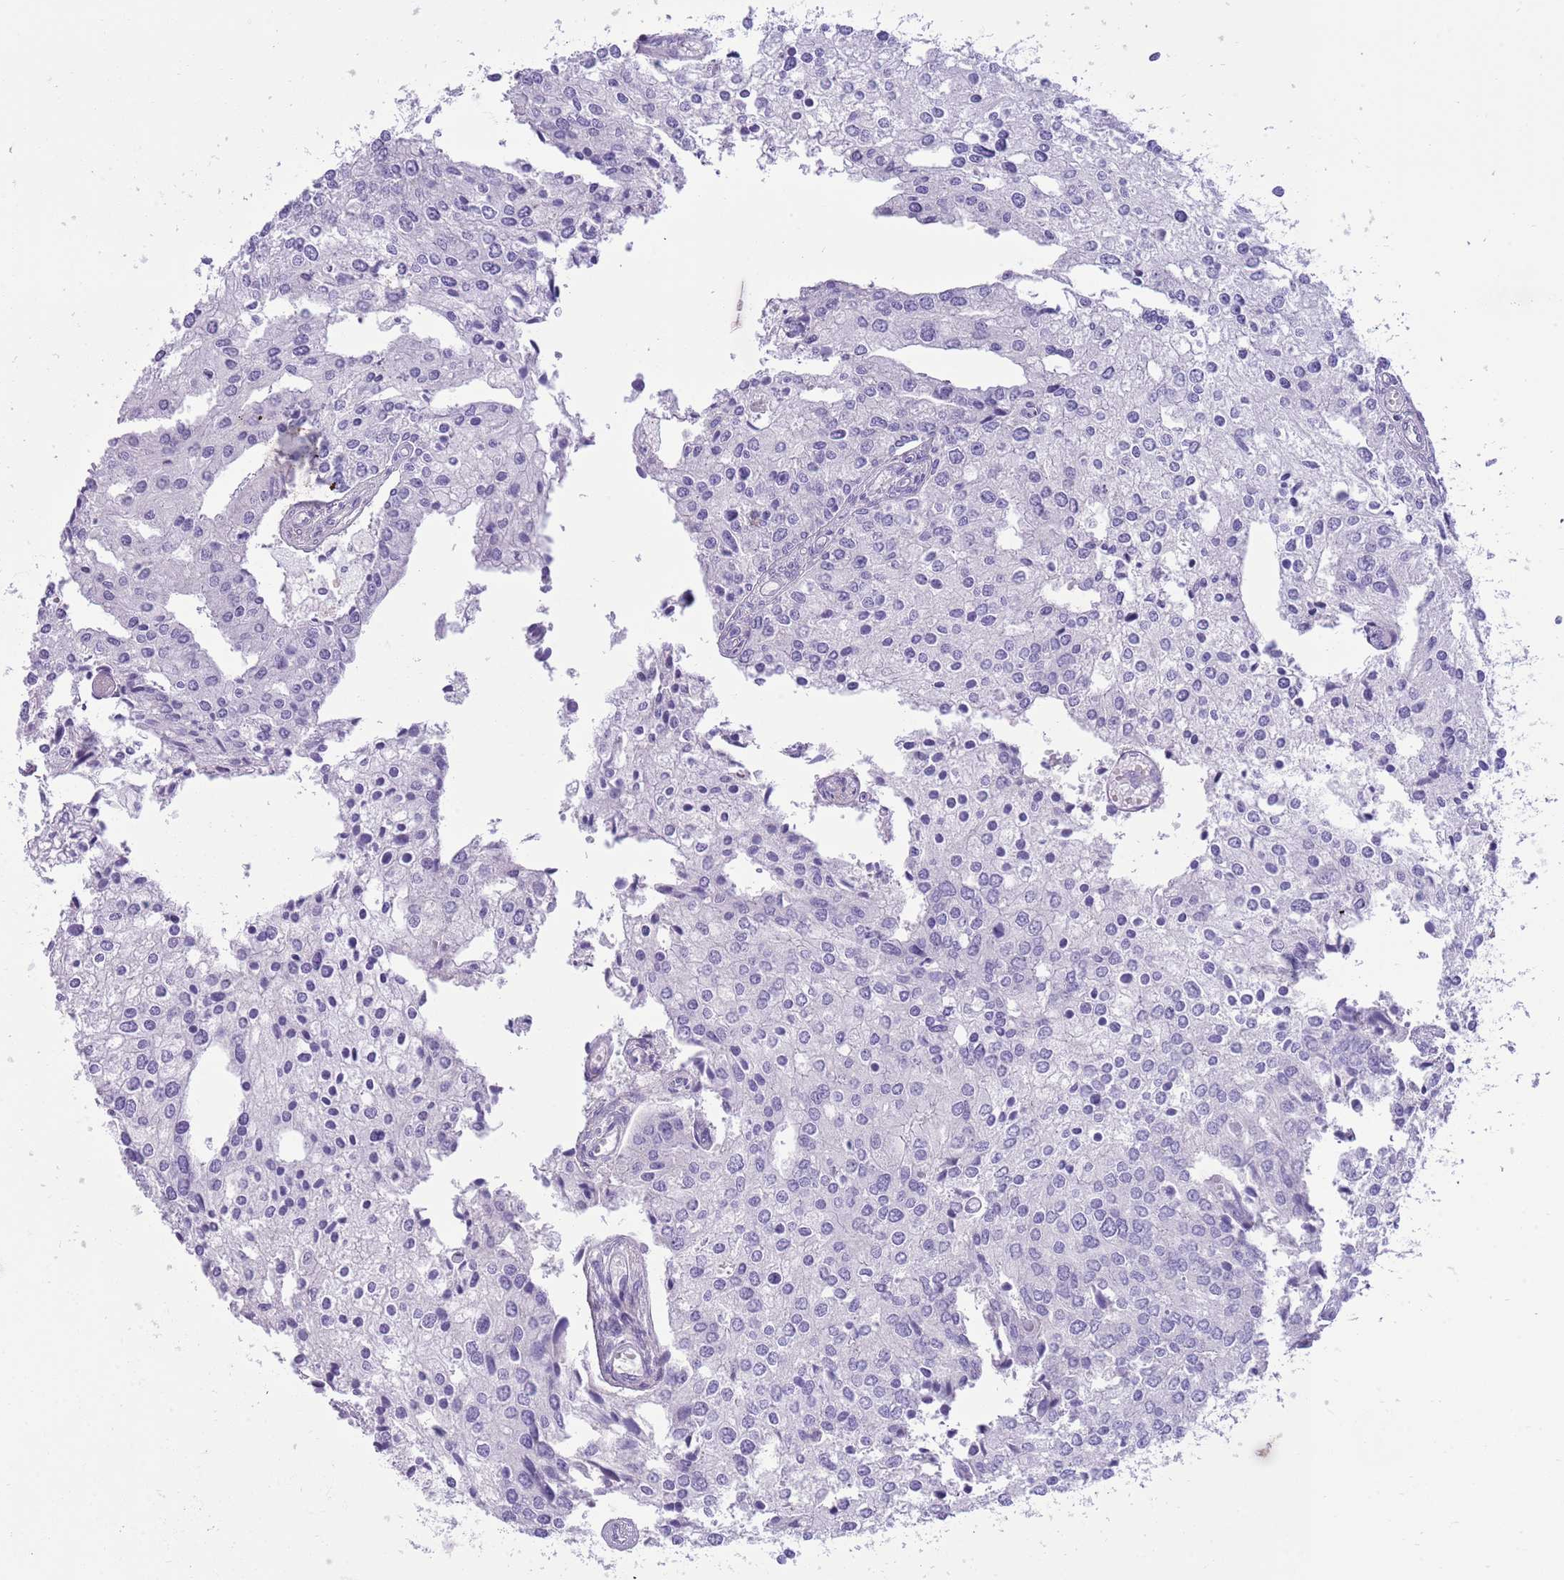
{"staining": {"intensity": "negative", "quantity": "none", "location": "none"}, "tissue": "prostate cancer", "cell_type": "Tumor cells", "image_type": "cancer", "snomed": [{"axis": "morphology", "description": "Adenocarcinoma, High grade"}, {"axis": "topography", "description": "Prostate"}], "caption": "Immunohistochemistry (IHC) histopathology image of neoplastic tissue: prostate cancer (high-grade adenocarcinoma) stained with DAB (3,3'-diaminobenzidine) demonstrates no significant protein positivity in tumor cells. (DAB immunohistochemistry, high magnification).", "gene": "ZC4H2", "patient": {"sex": "male", "age": 62}}